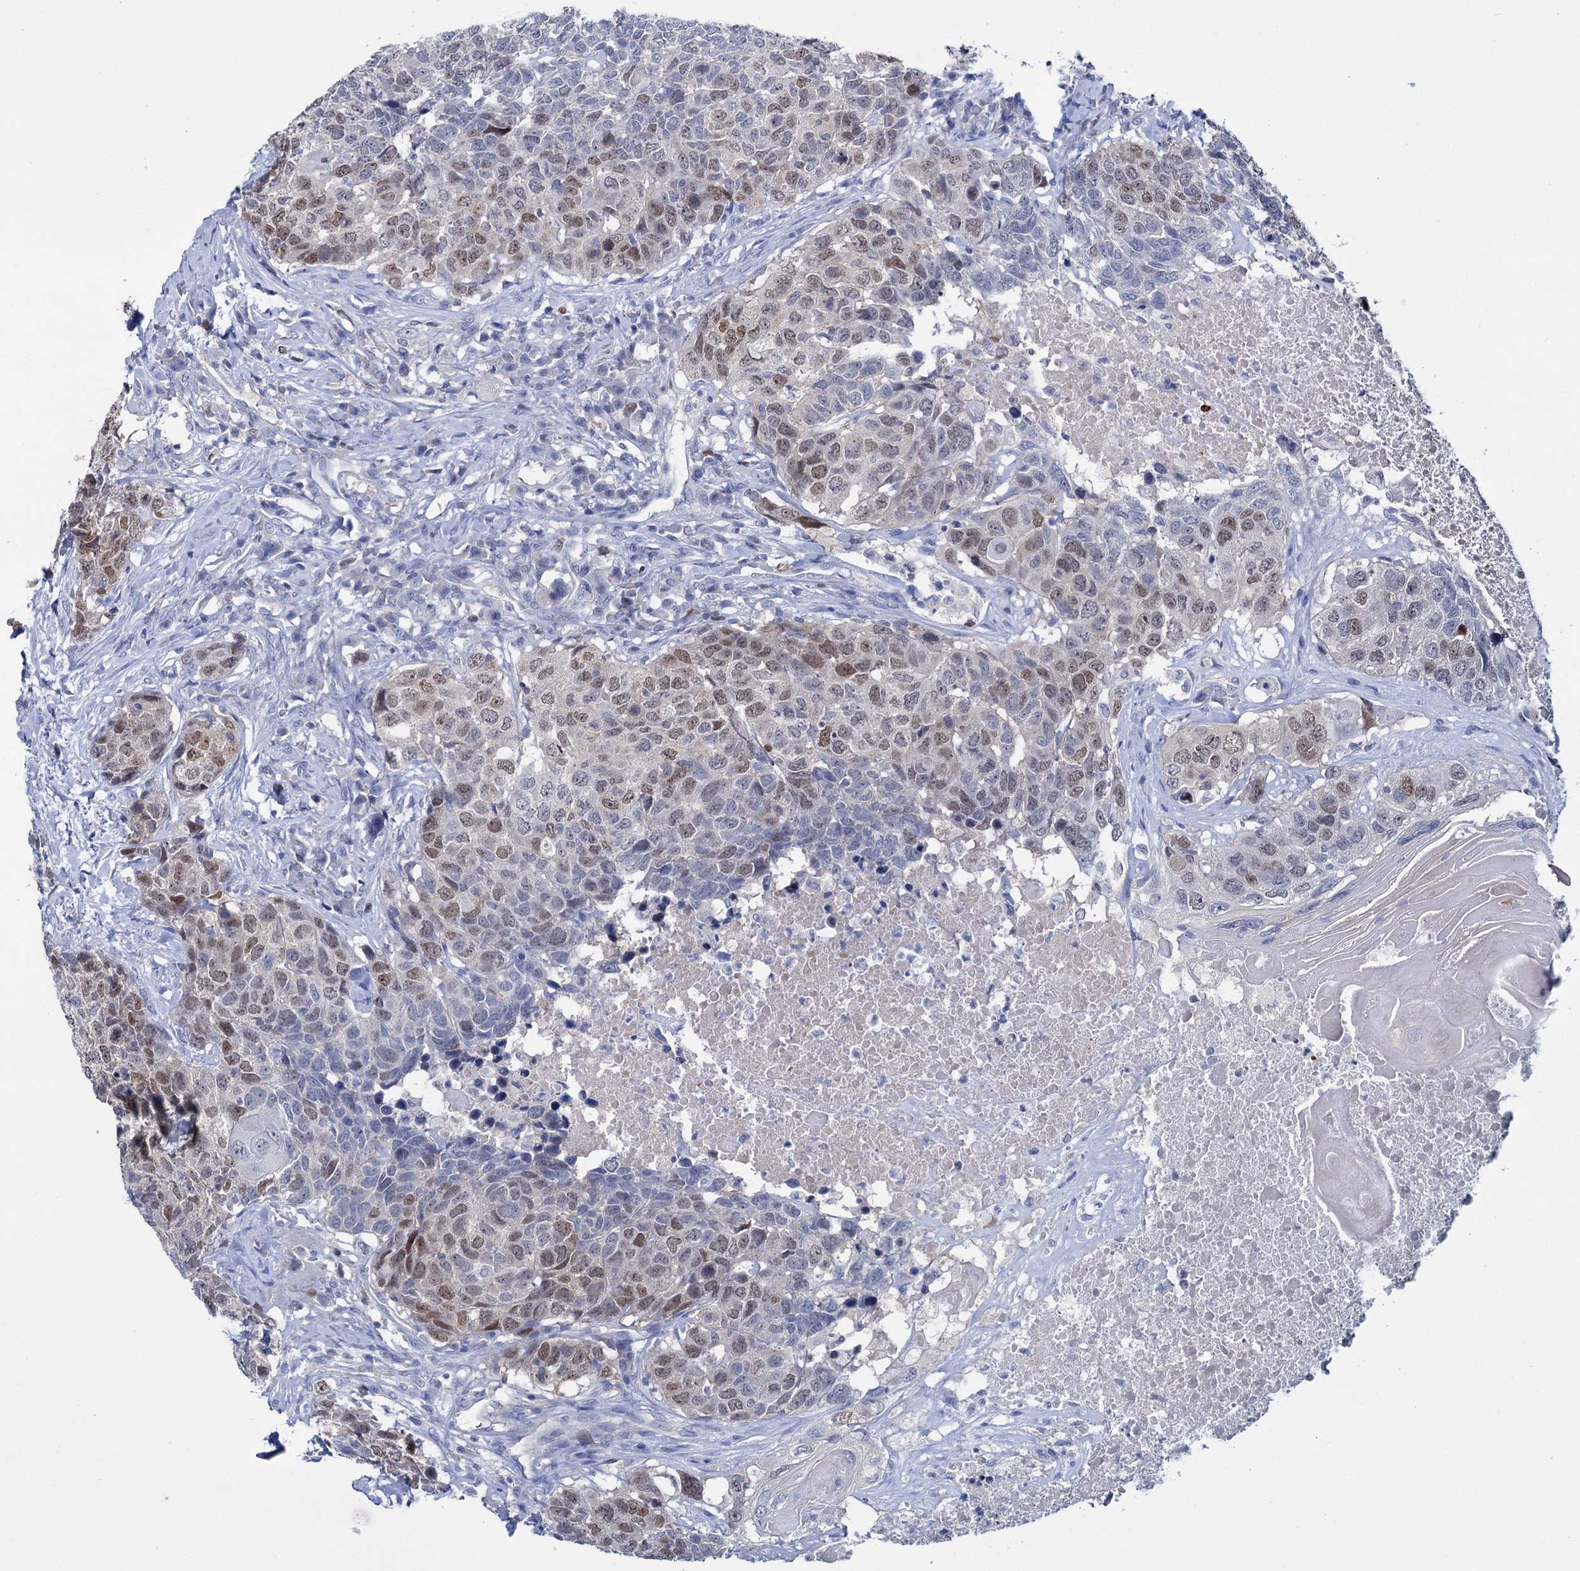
{"staining": {"intensity": "moderate", "quantity": "25%-75%", "location": "nuclear"}, "tissue": "head and neck cancer", "cell_type": "Tumor cells", "image_type": "cancer", "snomed": [{"axis": "morphology", "description": "Squamous cell carcinoma, NOS"}, {"axis": "topography", "description": "Head-Neck"}], "caption": "Tumor cells show medium levels of moderate nuclear staining in about 25%-75% of cells in head and neck squamous cell carcinoma.", "gene": "FAM111B", "patient": {"sex": "male", "age": 66}}